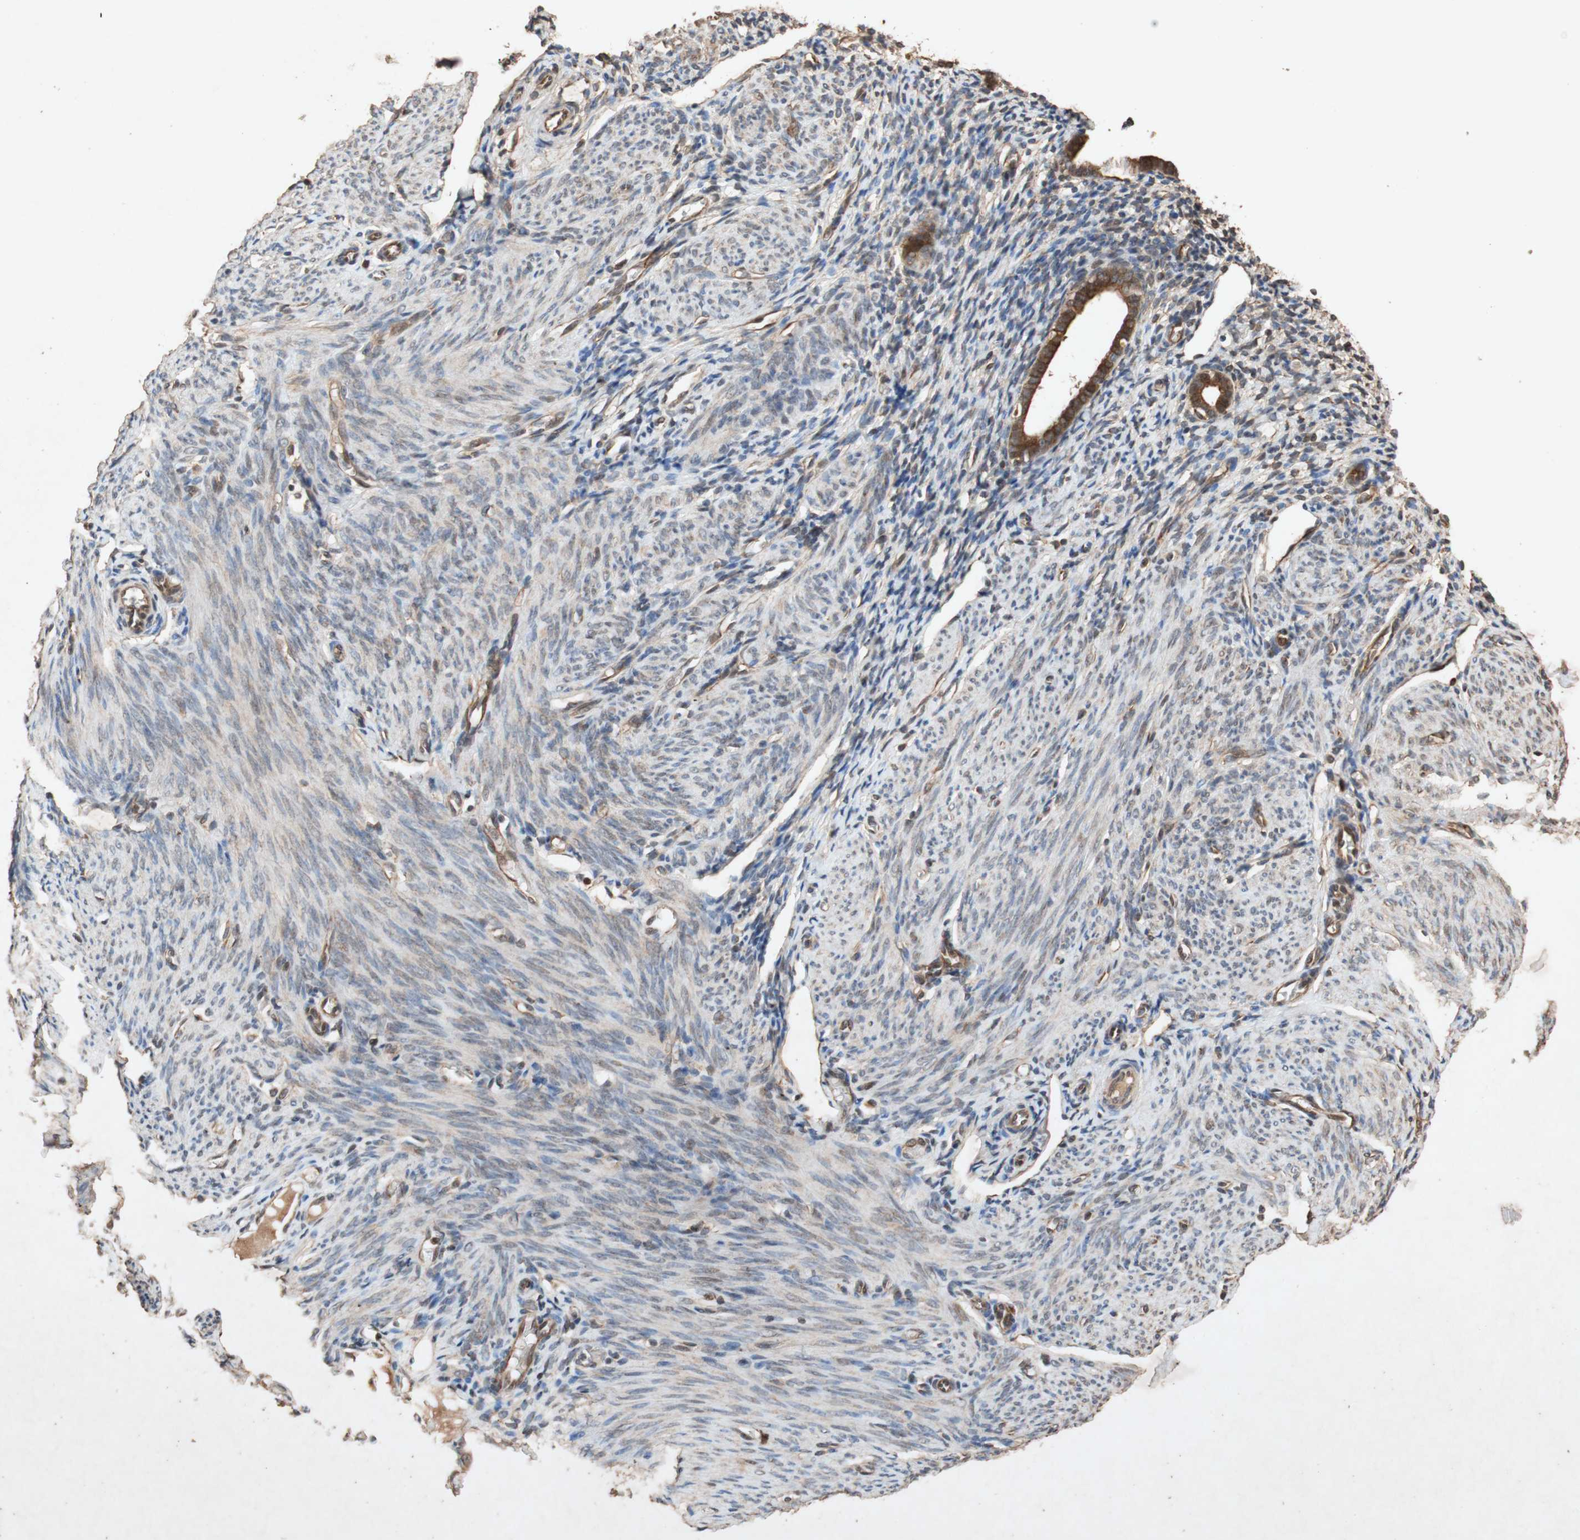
{"staining": {"intensity": "moderate", "quantity": "25%-75%", "location": "cytoplasmic/membranous"}, "tissue": "endometrium", "cell_type": "Cells in endometrial stroma", "image_type": "normal", "snomed": [{"axis": "morphology", "description": "Normal tissue, NOS"}, {"axis": "topography", "description": "Endometrium"}], "caption": "Protein expression analysis of benign human endometrium reveals moderate cytoplasmic/membranous expression in approximately 25%-75% of cells in endometrial stroma. (DAB (3,3'-diaminobenzidine) = brown stain, brightfield microscopy at high magnification).", "gene": "TUBB", "patient": {"sex": "female", "age": 61}}